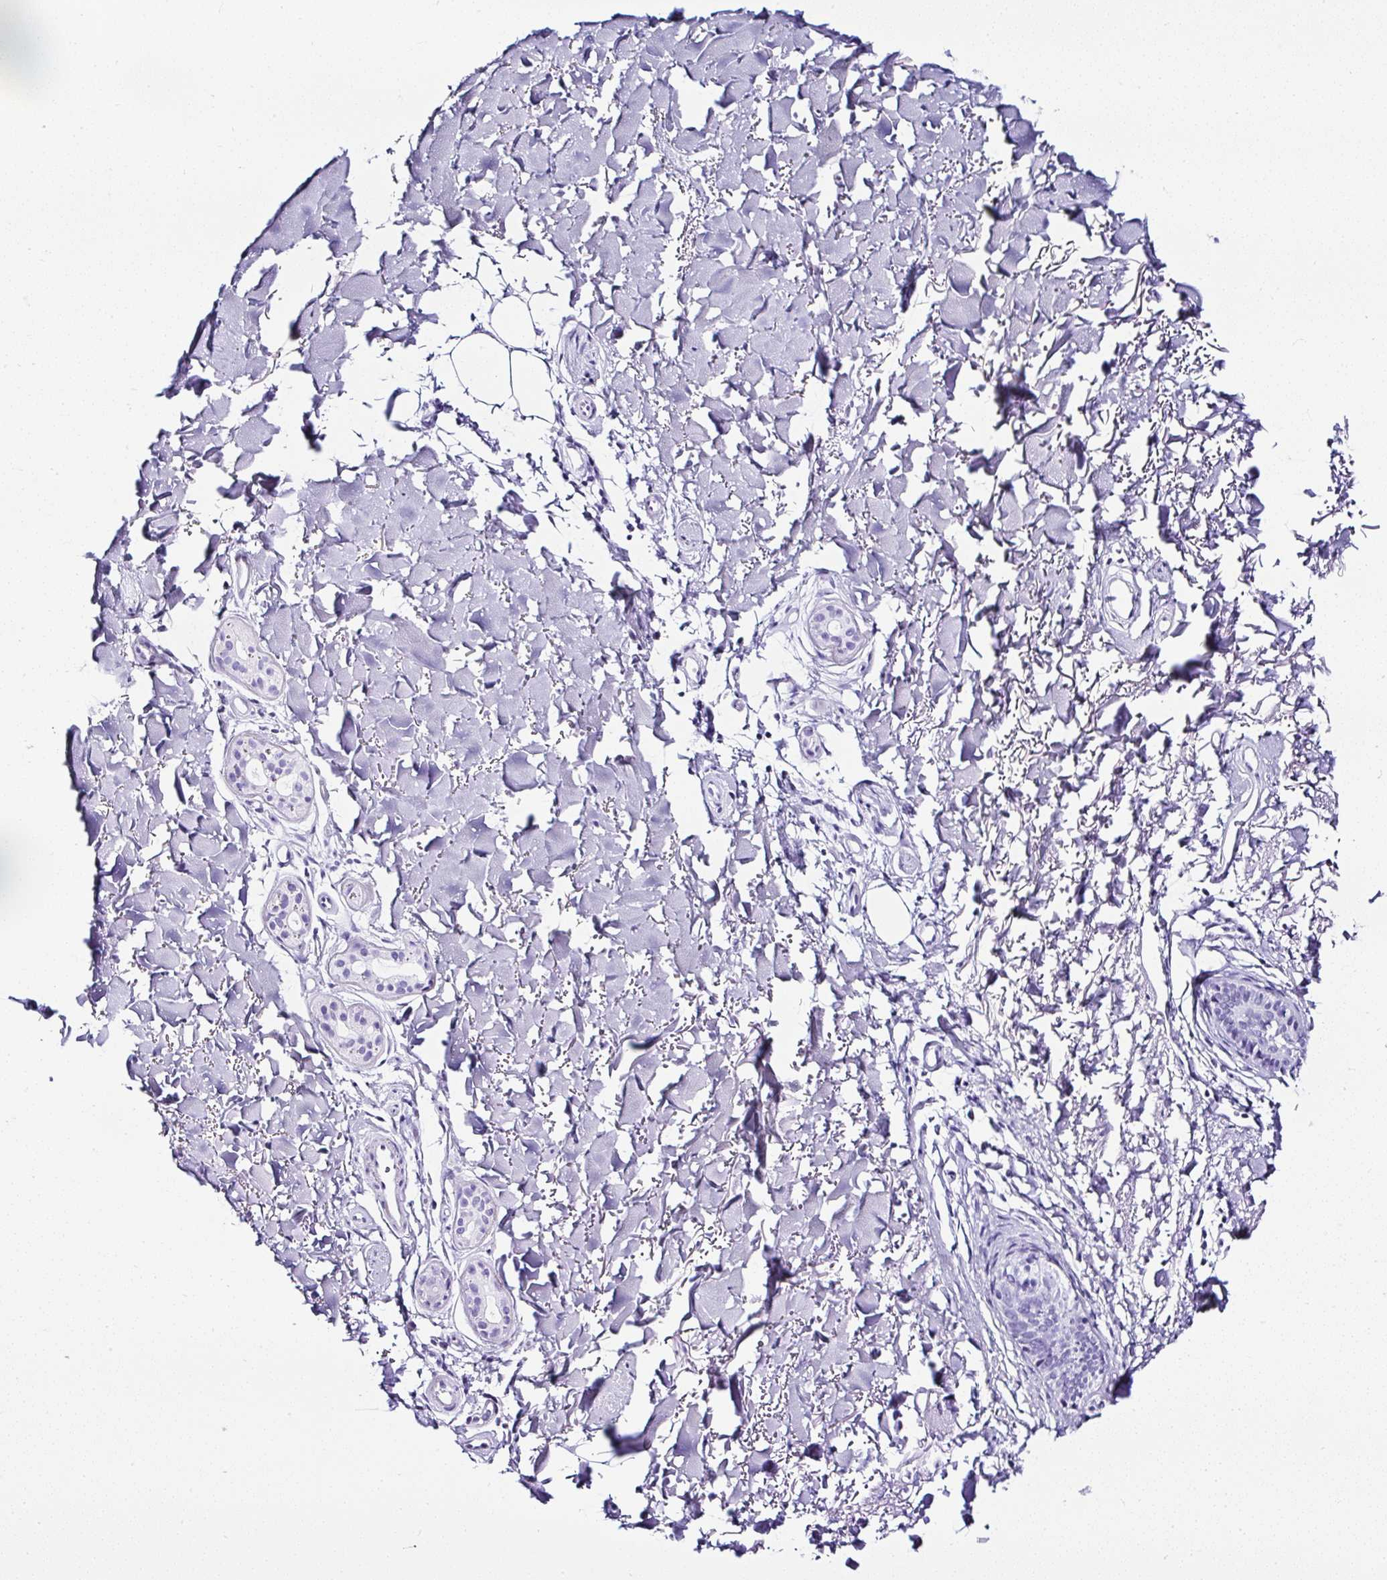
{"staining": {"intensity": "negative", "quantity": "none", "location": "none"}, "tissue": "skin cancer", "cell_type": "Tumor cells", "image_type": "cancer", "snomed": [{"axis": "morphology", "description": "Basal cell carcinoma"}, {"axis": "topography", "description": "Skin"}], "caption": "Tumor cells are negative for protein expression in human basal cell carcinoma (skin).", "gene": "SERPINB3", "patient": {"sex": "female", "age": 82}}